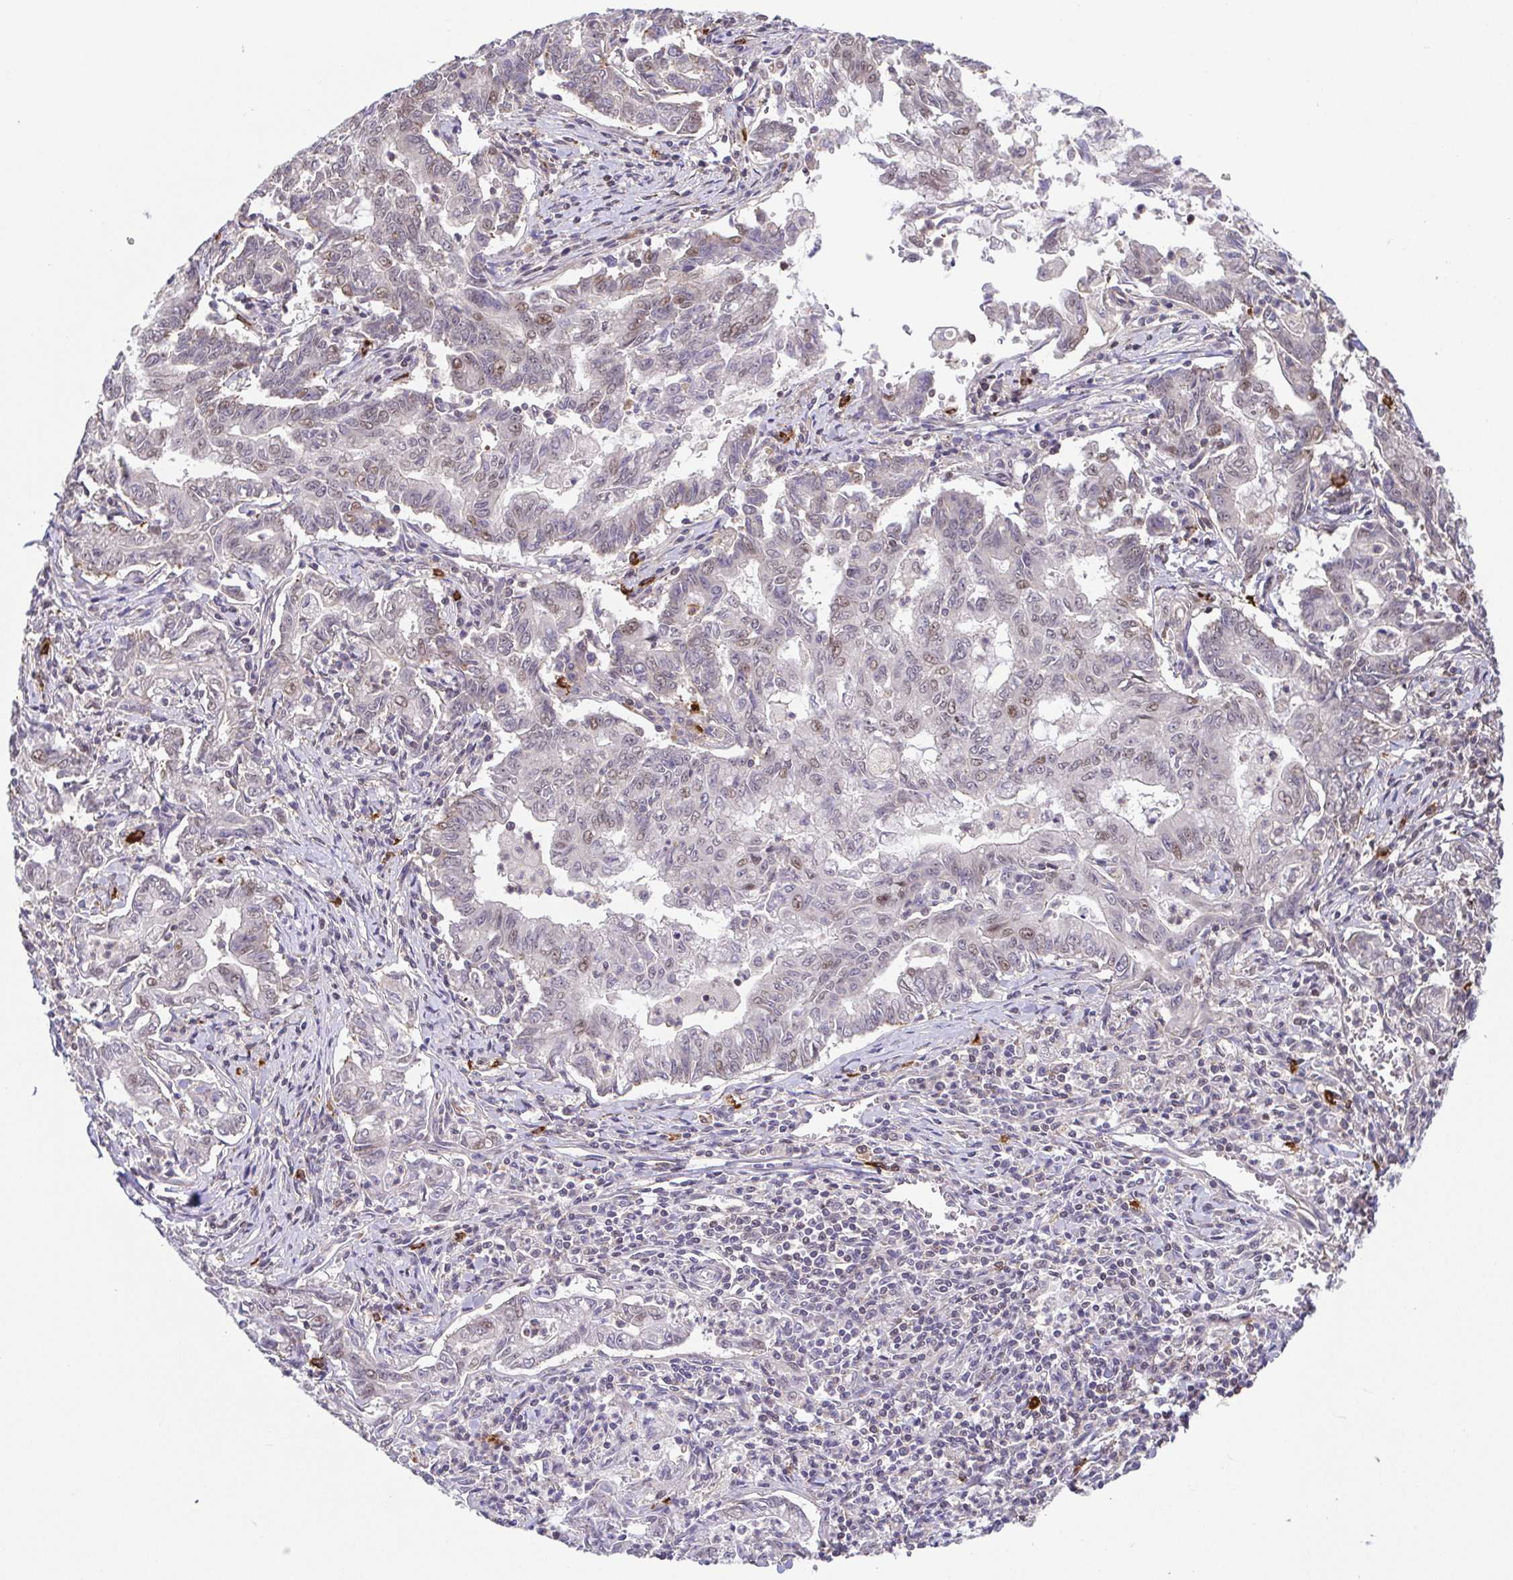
{"staining": {"intensity": "weak", "quantity": "<25%", "location": "nuclear"}, "tissue": "stomach cancer", "cell_type": "Tumor cells", "image_type": "cancer", "snomed": [{"axis": "morphology", "description": "Adenocarcinoma, NOS"}, {"axis": "topography", "description": "Stomach, upper"}], "caption": "The image displays no staining of tumor cells in stomach cancer (adenocarcinoma).", "gene": "PREPL", "patient": {"sex": "female", "age": 79}}